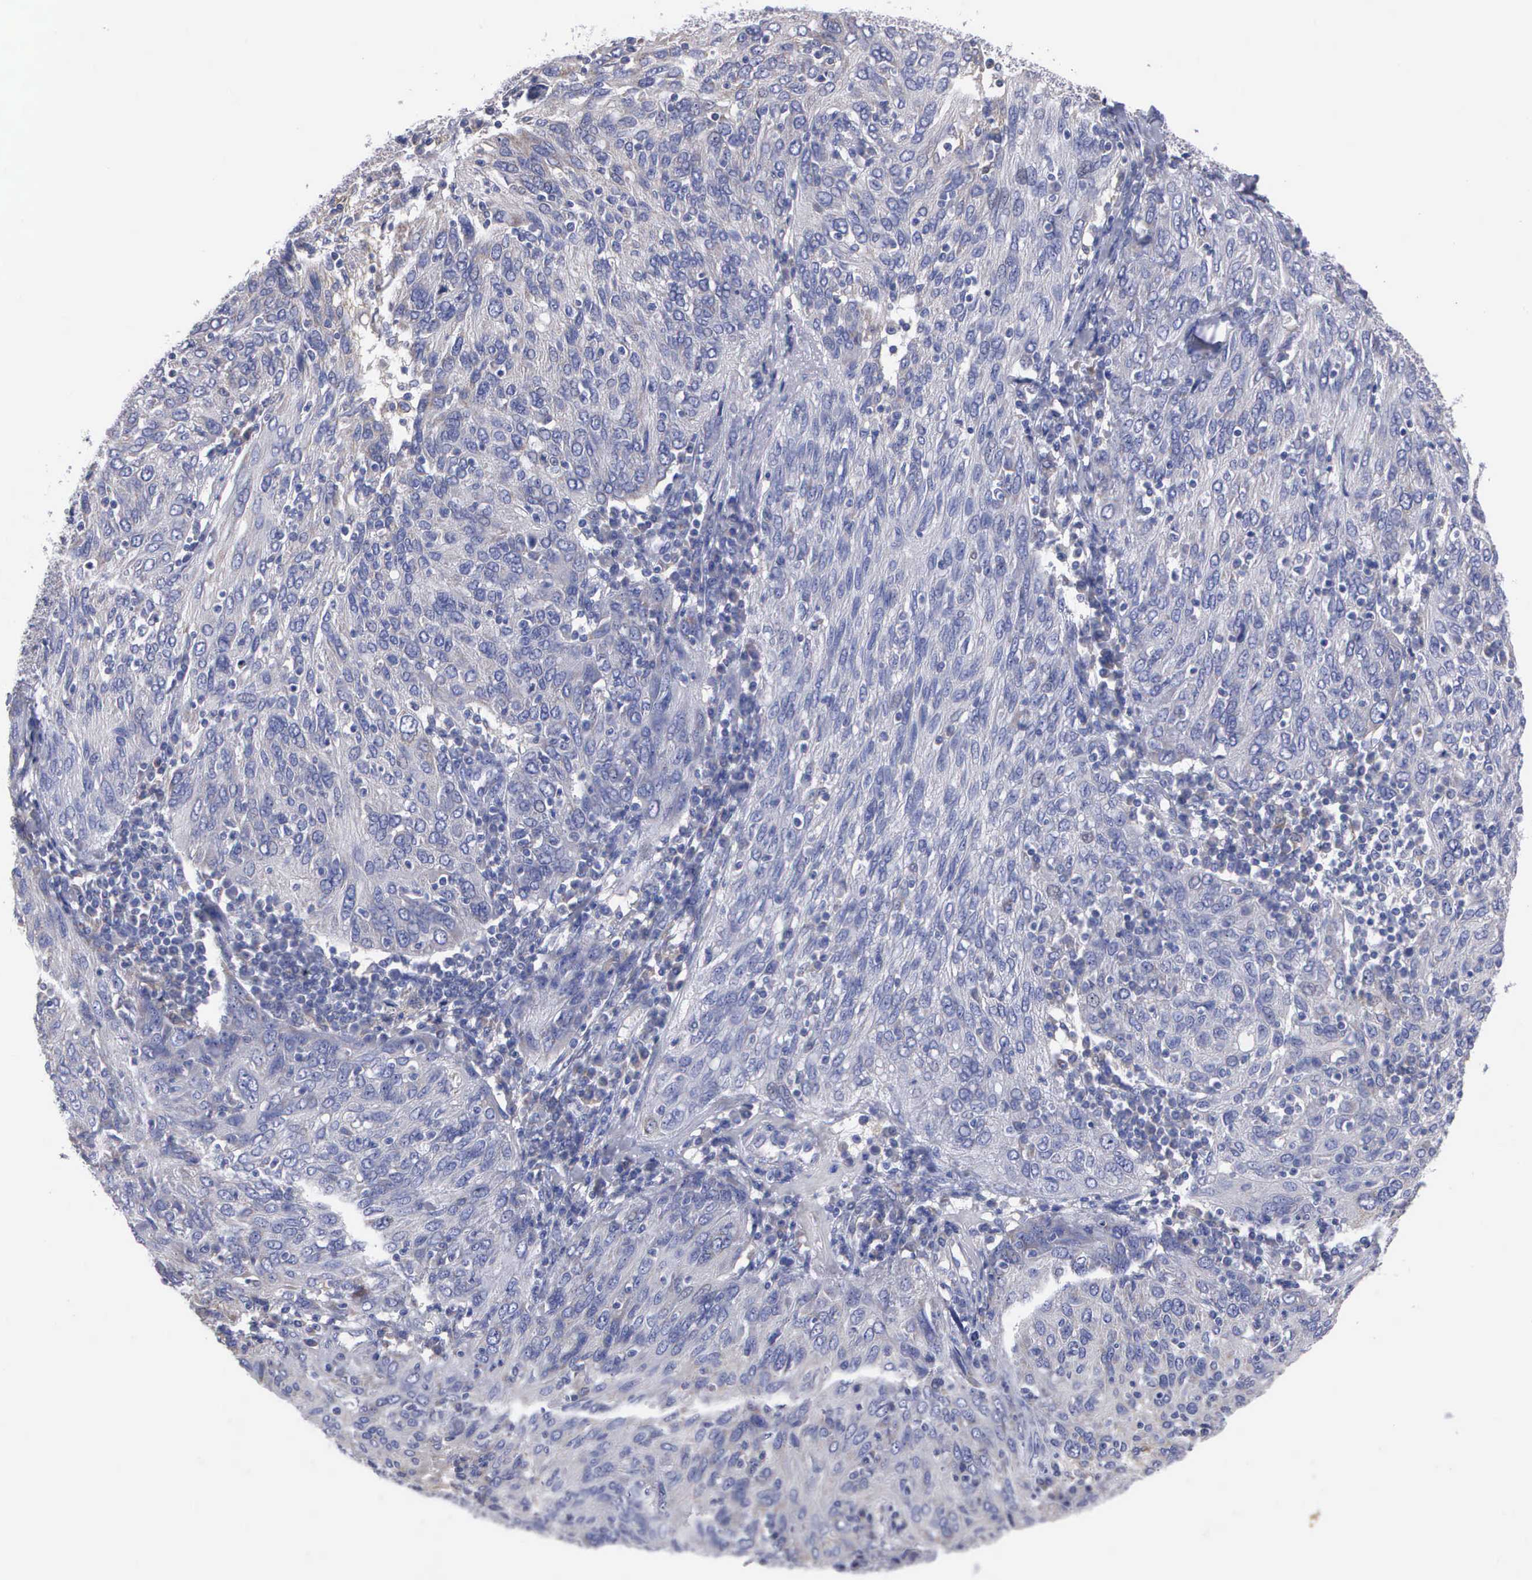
{"staining": {"intensity": "negative", "quantity": "none", "location": "none"}, "tissue": "ovarian cancer", "cell_type": "Tumor cells", "image_type": "cancer", "snomed": [{"axis": "morphology", "description": "Carcinoma, endometroid"}, {"axis": "topography", "description": "Ovary"}], "caption": "This is an immunohistochemistry histopathology image of endometroid carcinoma (ovarian). There is no expression in tumor cells.", "gene": "PTGS2", "patient": {"sex": "female", "age": 50}}